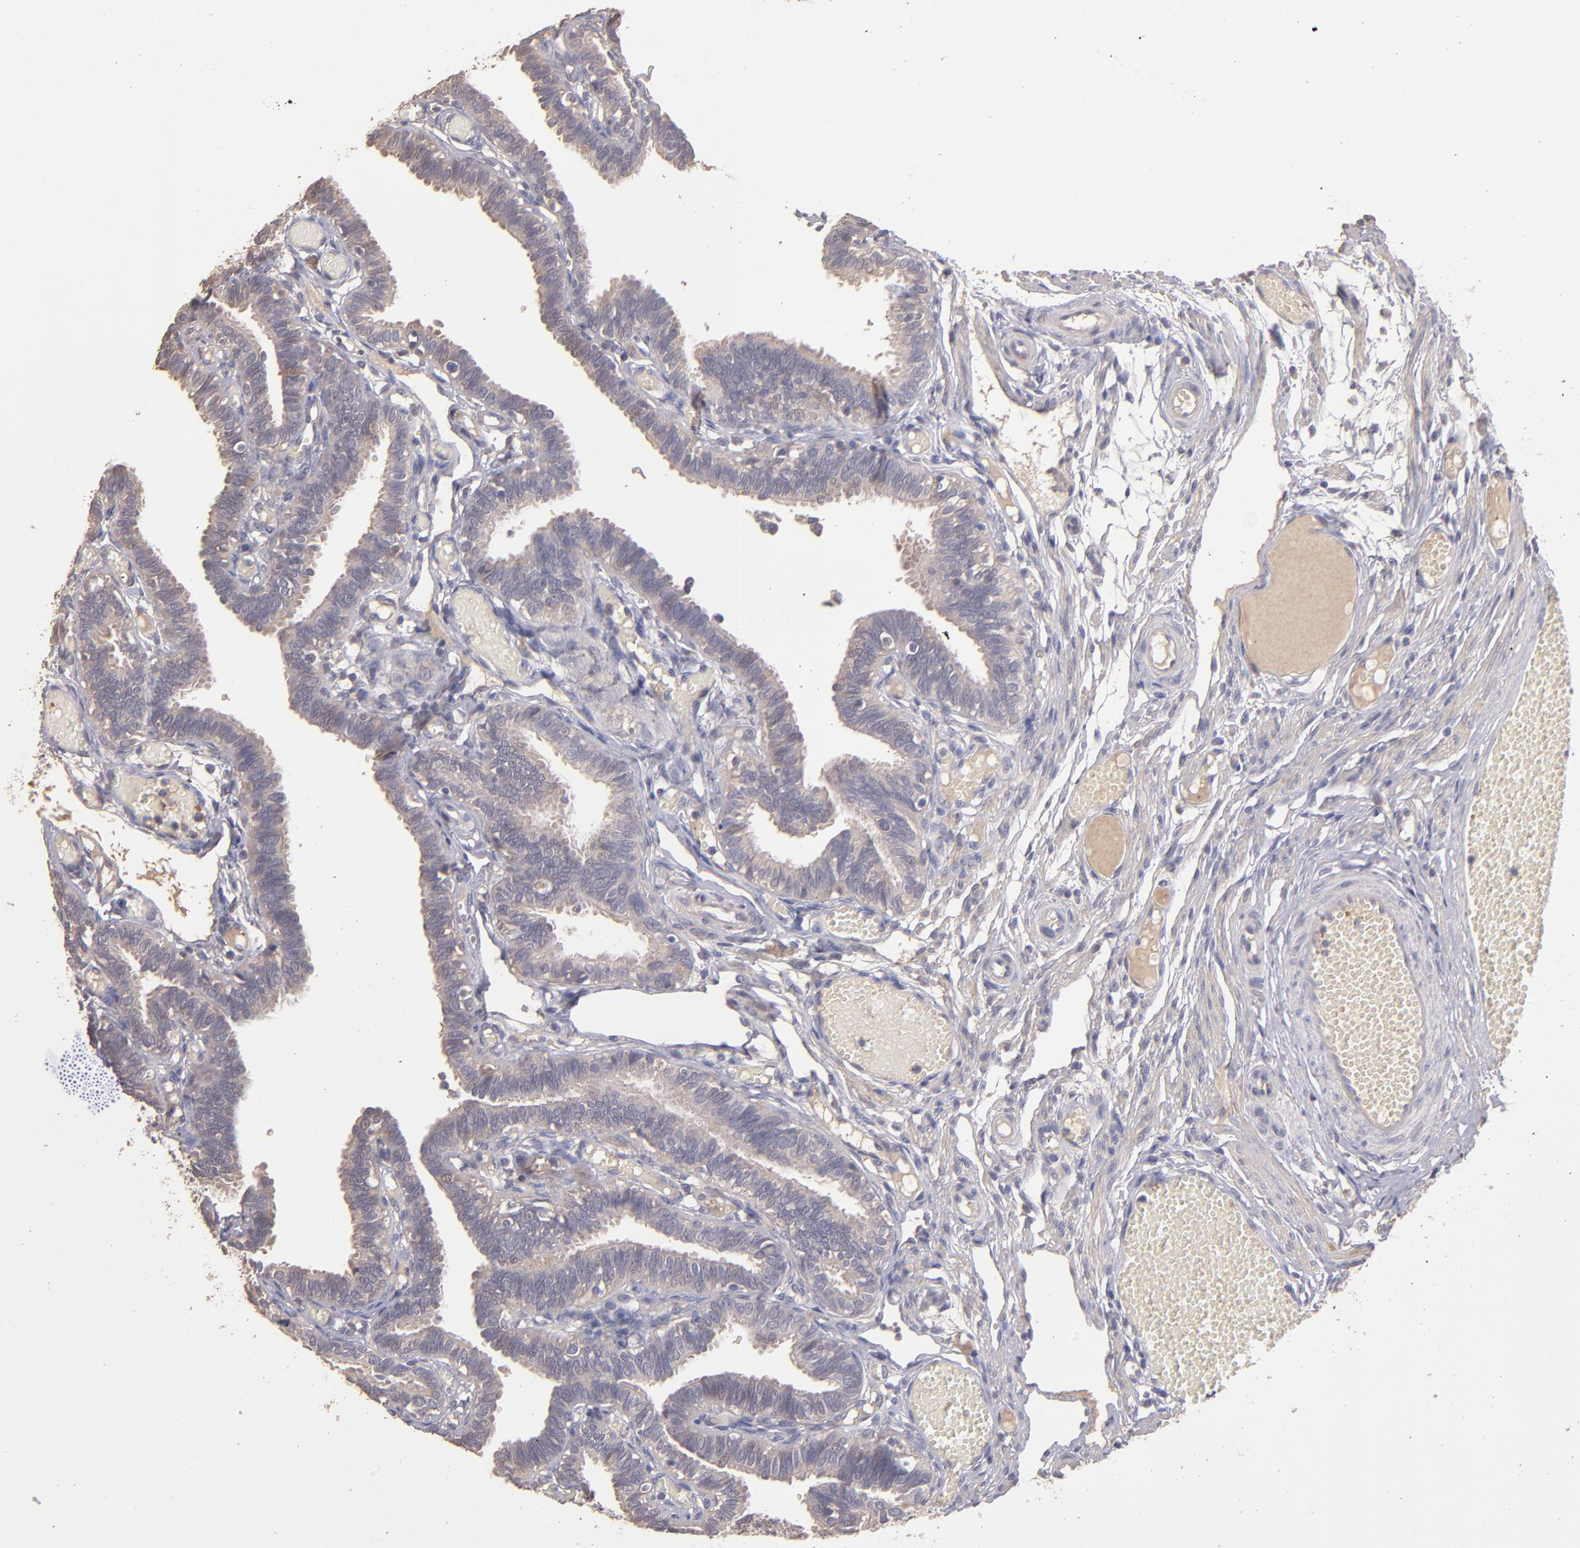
{"staining": {"intensity": "weak", "quantity": "25%-75%", "location": "cytoplasmic/membranous"}, "tissue": "fallopian tube", "cell_type": "Glandular cells", "image_type": "normal", "snomed": [{"axis": "morphology", "description": "Normal tissue, NOS"}, {"axis": "topography", "description": "Fallopian tube"}], "caption": "IHC of unremarkable human fallopian tube reveals low levels of weak cytoplasmic/membranous staining in about 25%-75% of glandular cells.", "gene": "GNAZ", "patient": {"sex": "female", "age": 29}}